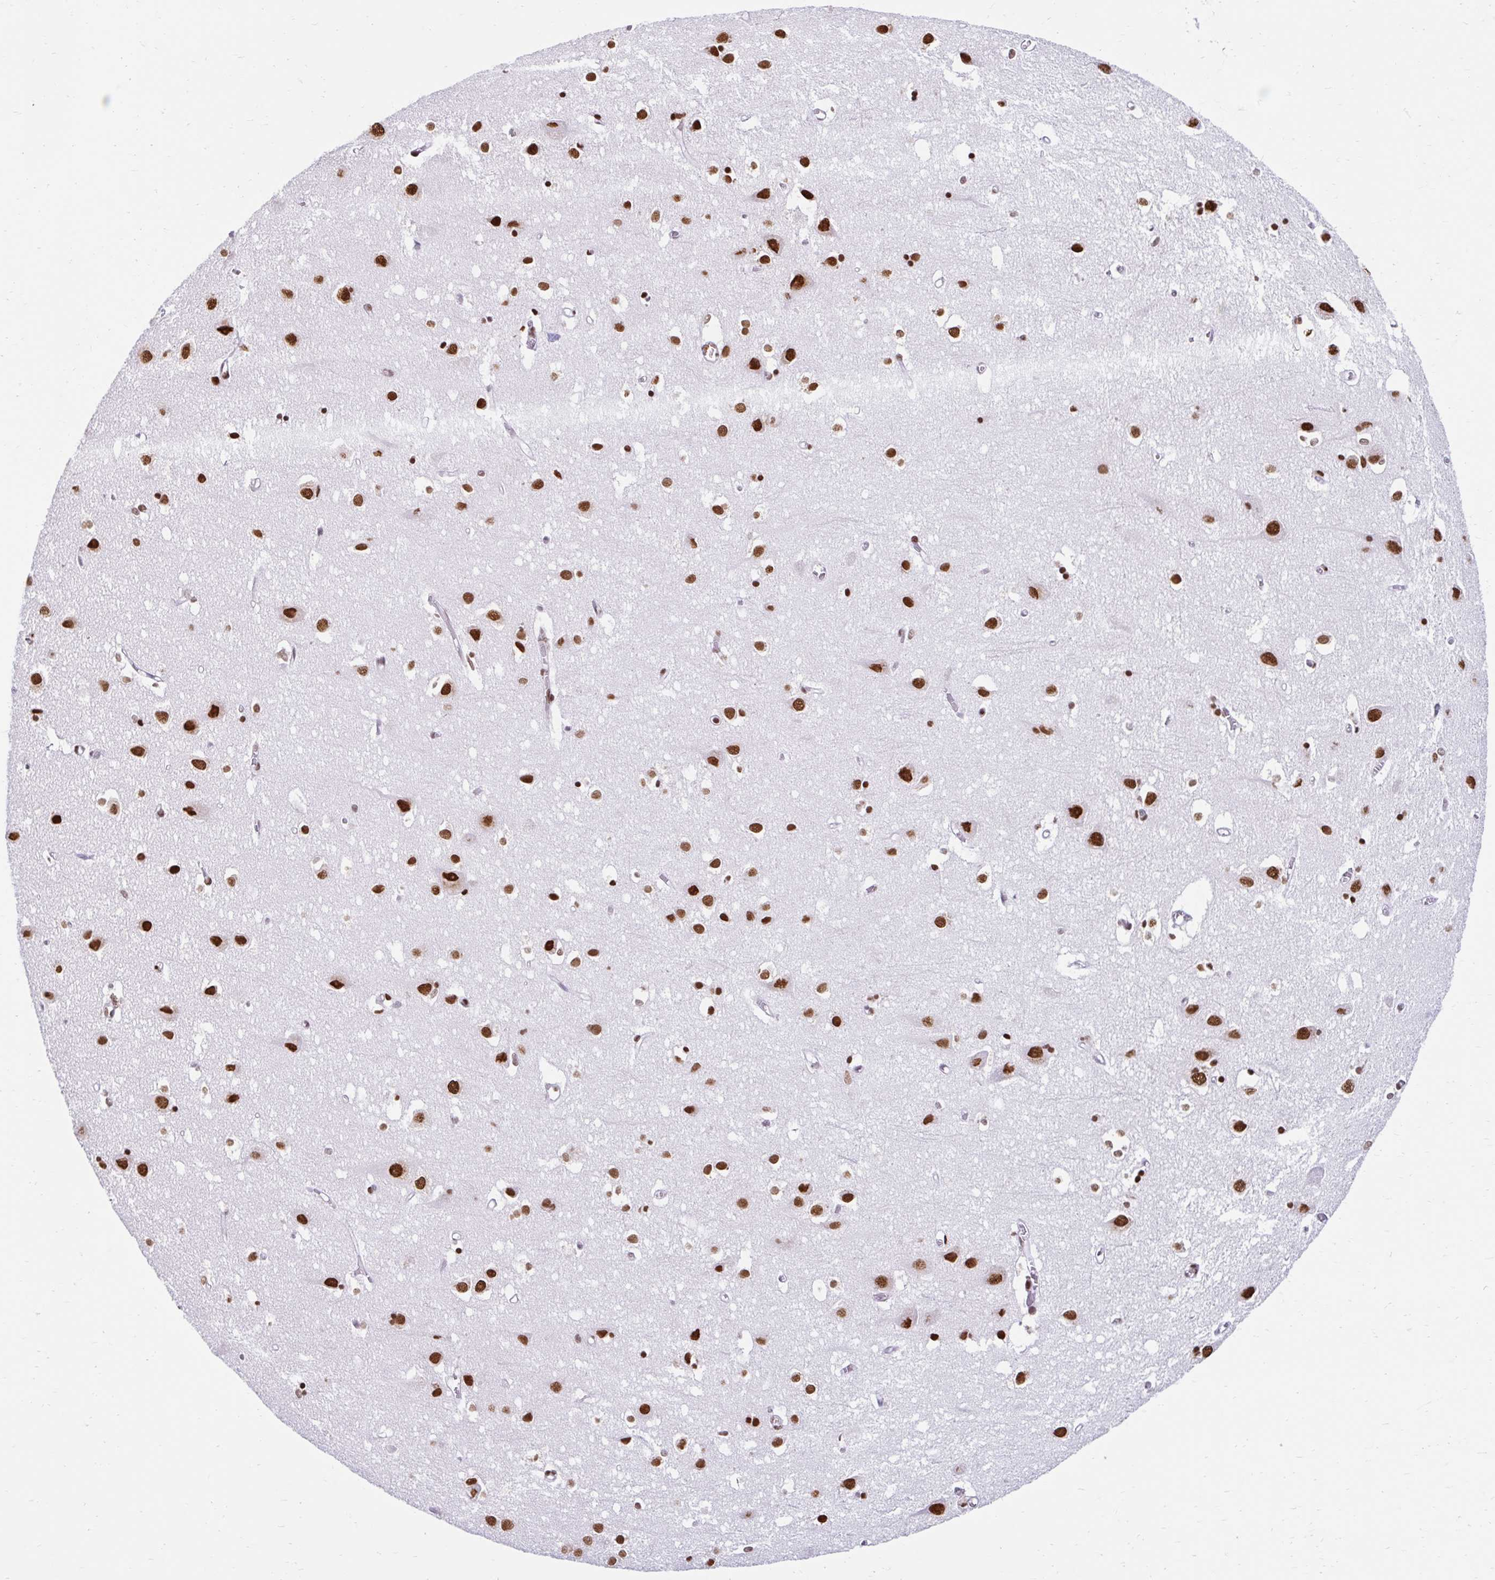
{"staining": {"intensity": "moderate", "quantity": ">75%", "location": "nuclear"}, "tissue": "cerebral cortex", "cell_type": "Endothelial cells", "image_type": "normal", "snomed": [{"axis": "morphology", "description": "Normal tissue, NOS"}, {"axis": "topography", "description": "Cerebral cortex"}], "caption": "Endothelial cells exhibit medium levels of moderate nuclear positivity in approximately >75% of cells in benign cerebral cortex.", "gene": "KHDRBS1", "patient": {"sex": "male", "age": 70}}